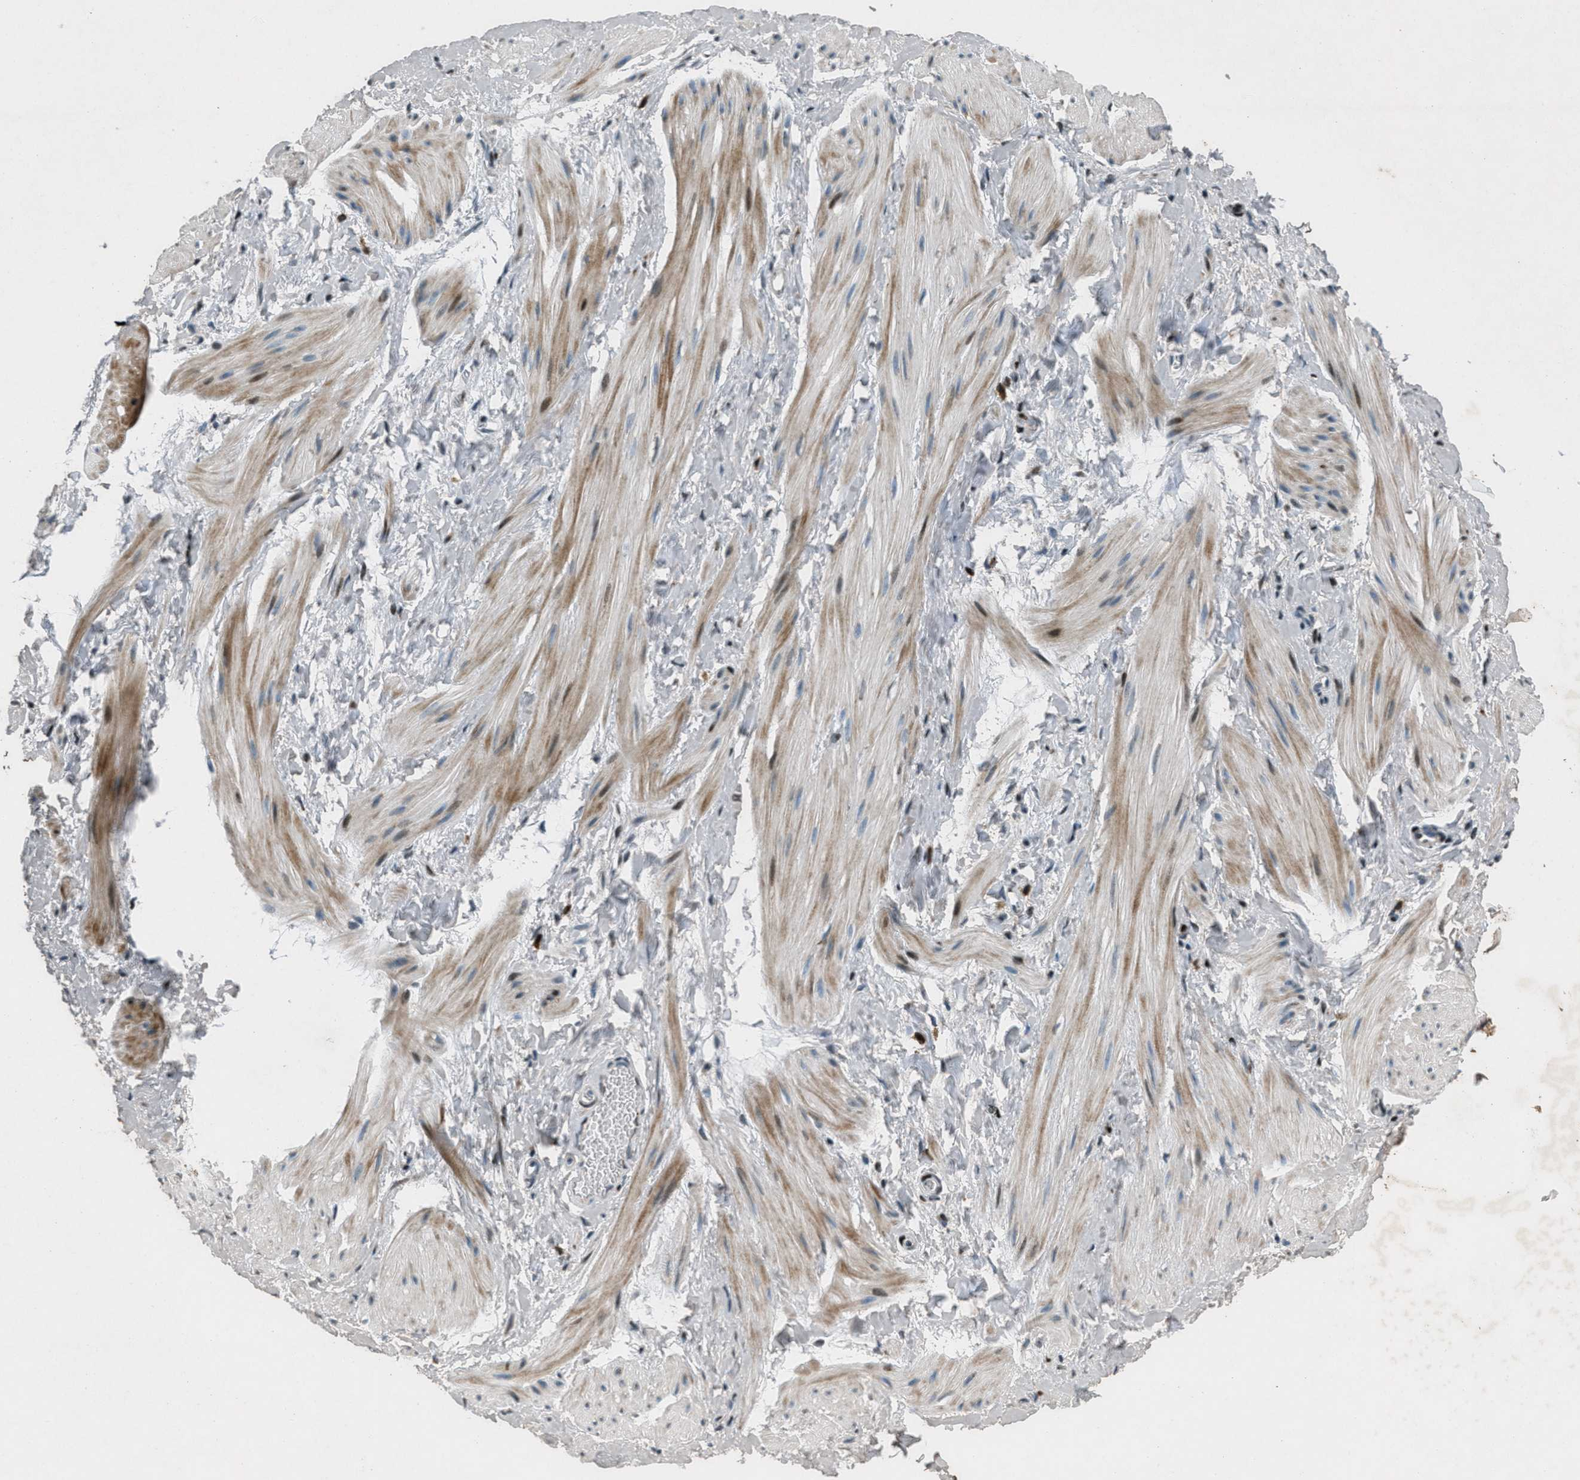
{"staining": {"intensity": "moderate", "quantity": "25%-75%", "location": "cytoplasmic/membranous"}, "tissue": "smooth muscle", "cell_type": "Smooth muscle cells", "image_type": "normal", "snomed": [{"axis": "morphology", "description": "Normal tissue, NOS"}, {"axis": "topography", "description": "Smooth muscle"}], "caption": "Immunohistochemical staining of normal human smooth muscle shows 25%-75% levels of moderate cytoplasmic/membranous protein expression in approximately 25%-75% of smooth muscle cells.", "gene": "GPC6", "patient": {"sex": "male", "age": 16}}